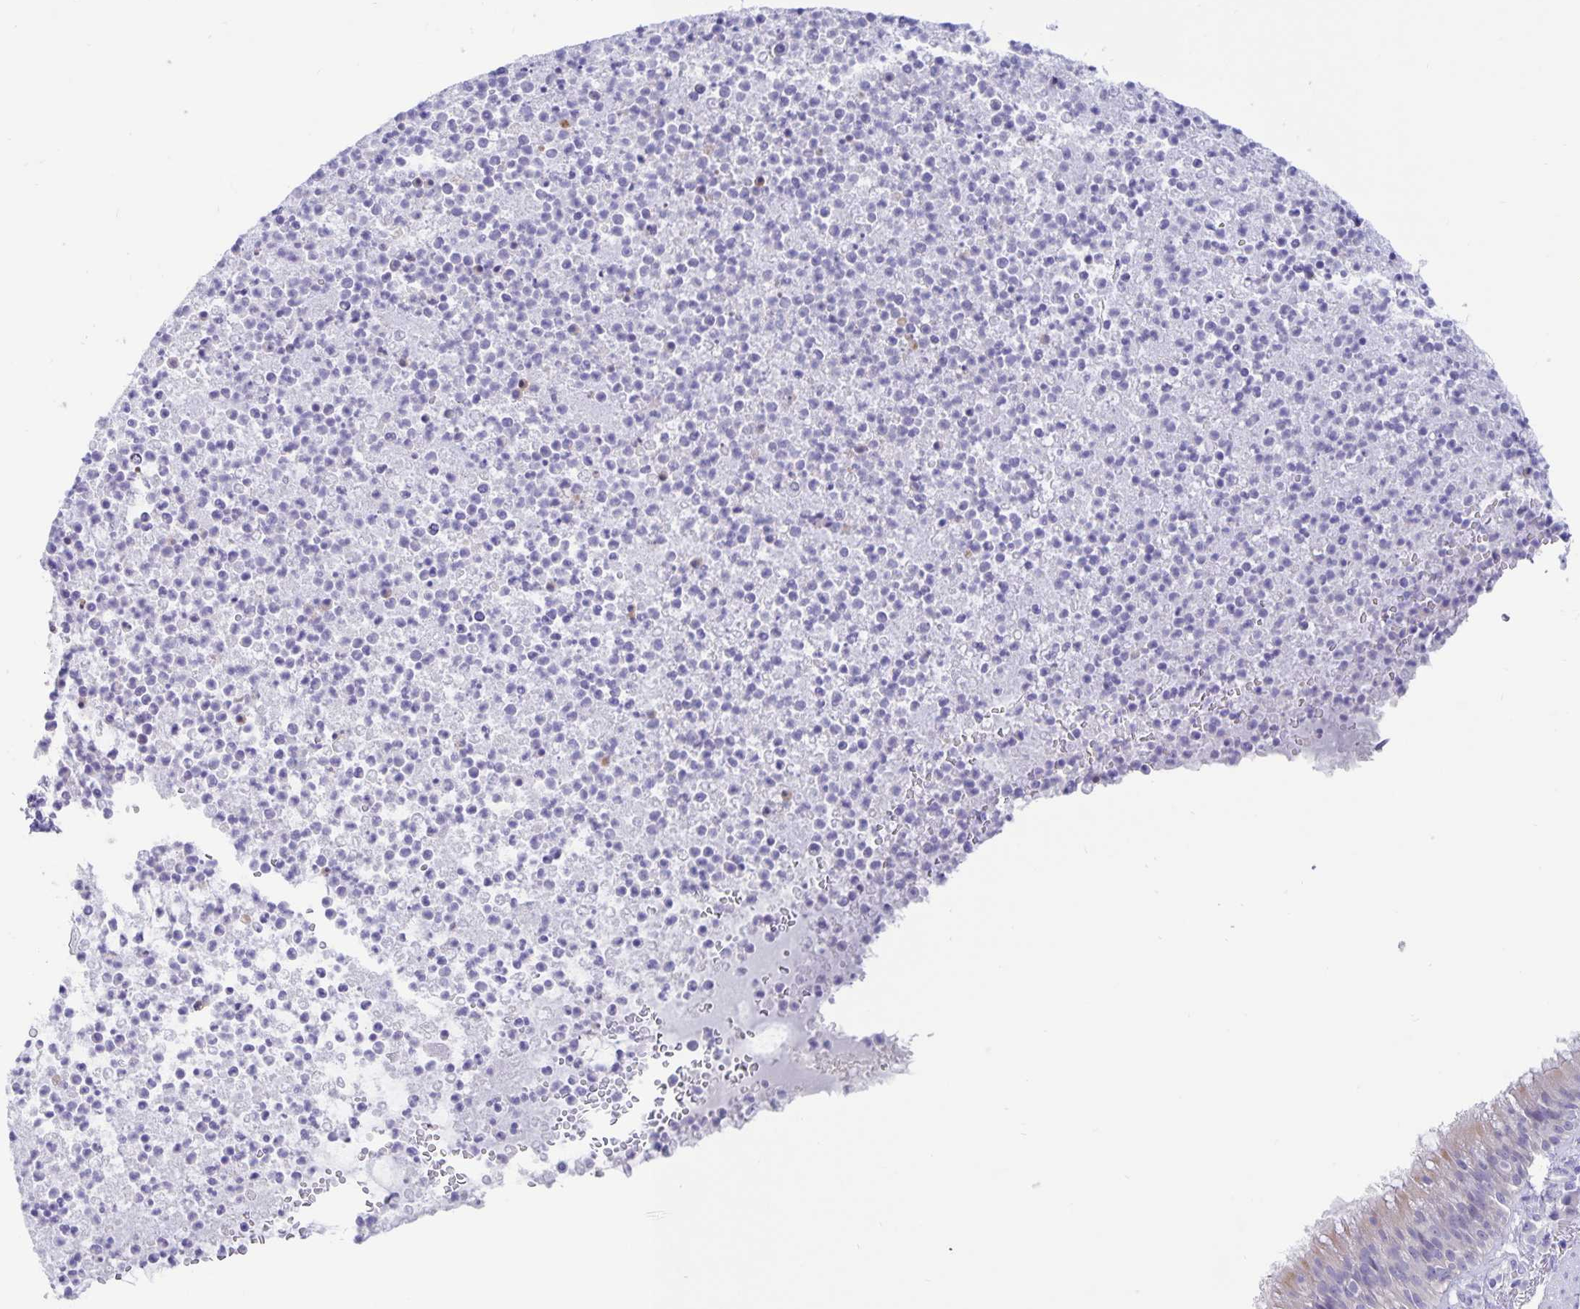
{"staining": {"intensity": "negative", "quantity": "none", "location": "none"}, "tissue": "bronchus", "cell_type": "Respiratory epithelial cells", "image_type": "normal", "snomed": [{"axis": "morphology", "description": "Normal tissue, NOS"}, {"axis": "topography", "description": "Cartilage tissue"}, {"axis": "topography", "description": "Bronchus"}], "caption": "High power microscopy image of an immunohistochemistry histopathology image of normal bronchus, revealing no significant positivity in respiratory epithelial cells. The staining is performed using DAB brown chromogen with nuclei counter-stained in using hematoxylin.", "gene": "ERMN", "patient": {"sex": "male", "age": 56}}